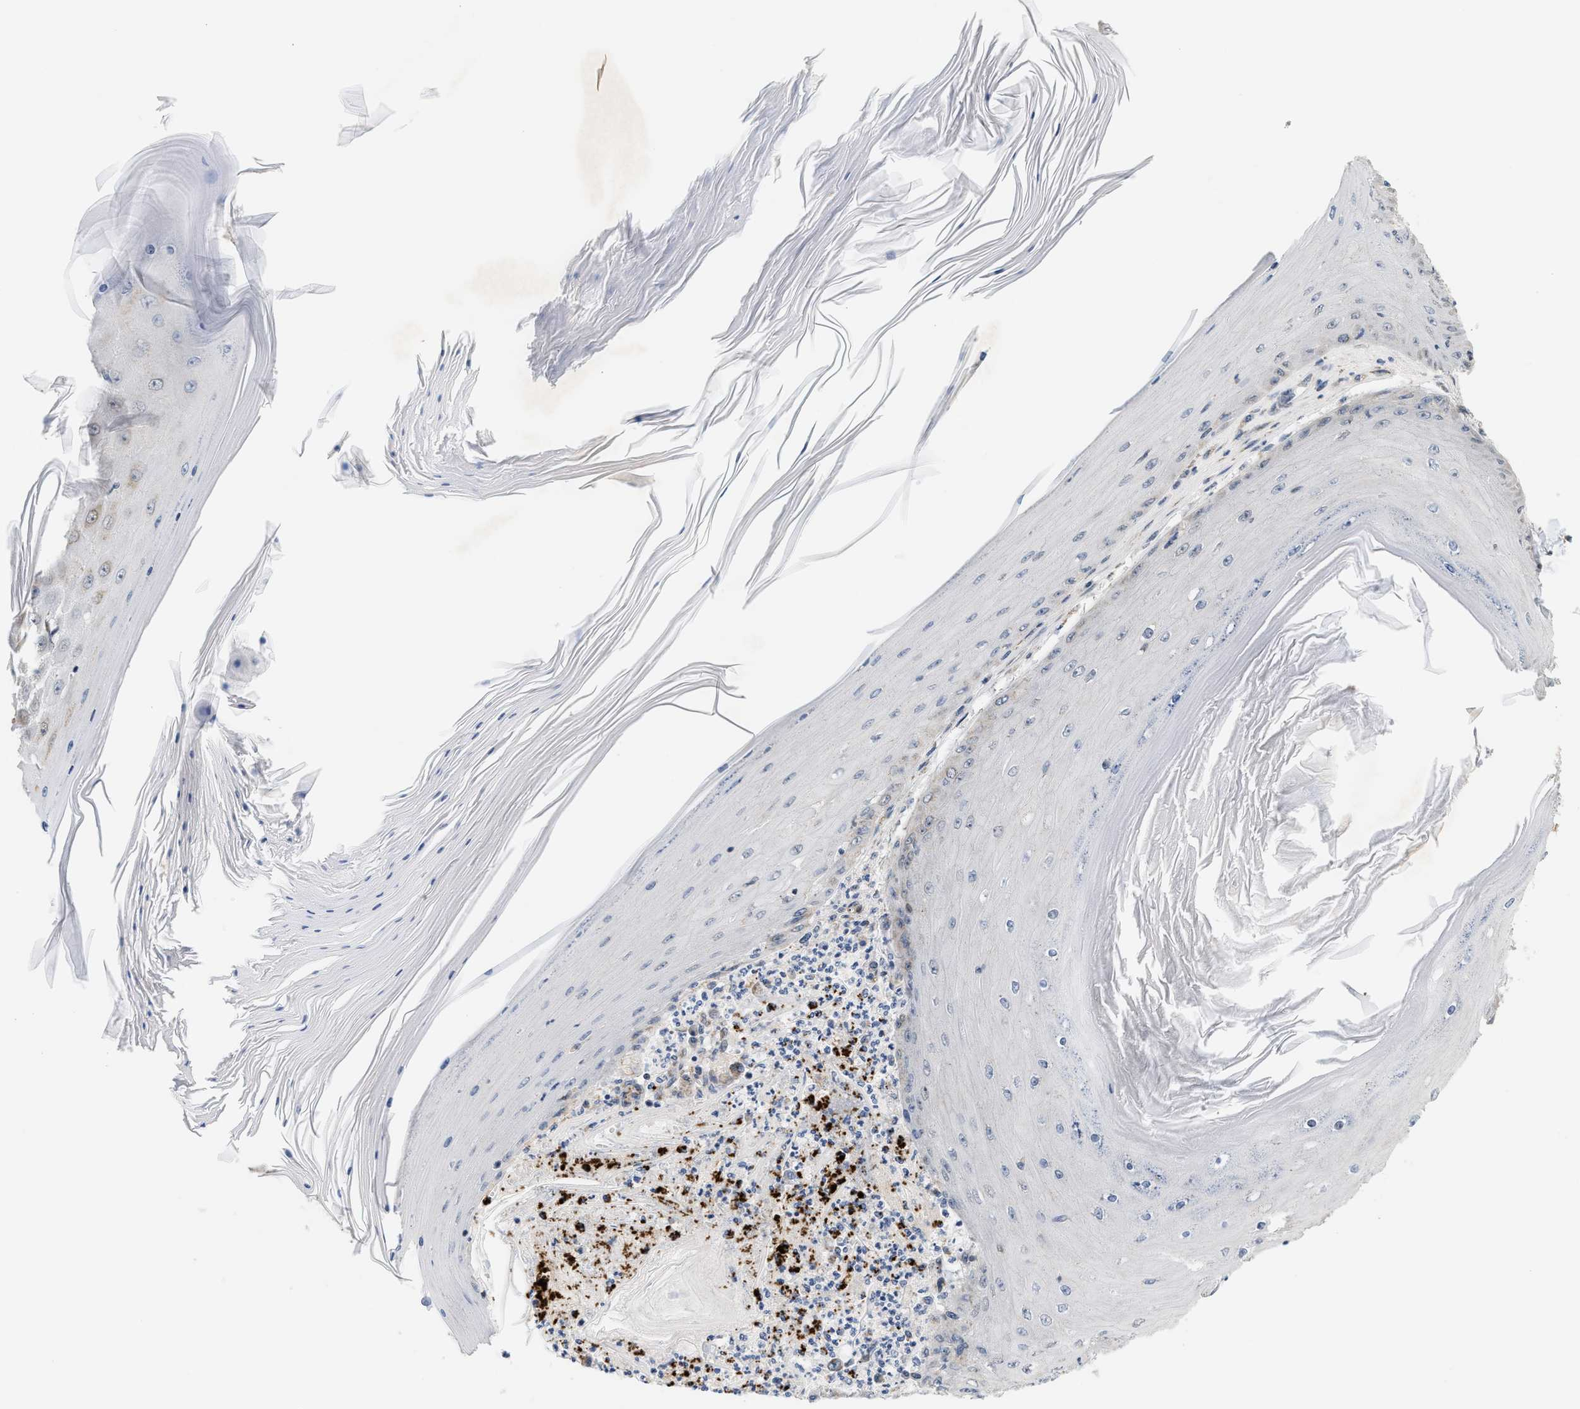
{"staining": {"intensity": "negative", "quantity": "none", "location": "none"}, "tissue": "skin cancer", "cell_type": "Tumor cells", "image_type": "cancer", "snomed": [{"axis": "morphology", "description": "Squamous cell carcinoma, NOS"}, {"axis": "topography", "description": "Skin"}], "caption": "There is no significant expression in tumor cells of skin squamous cell carcinoma. (Brightfield microscopy of DAB IHC at high magnification).", "gene": "GIGYF1", "patient": {"sex": "female", "age": 73}}